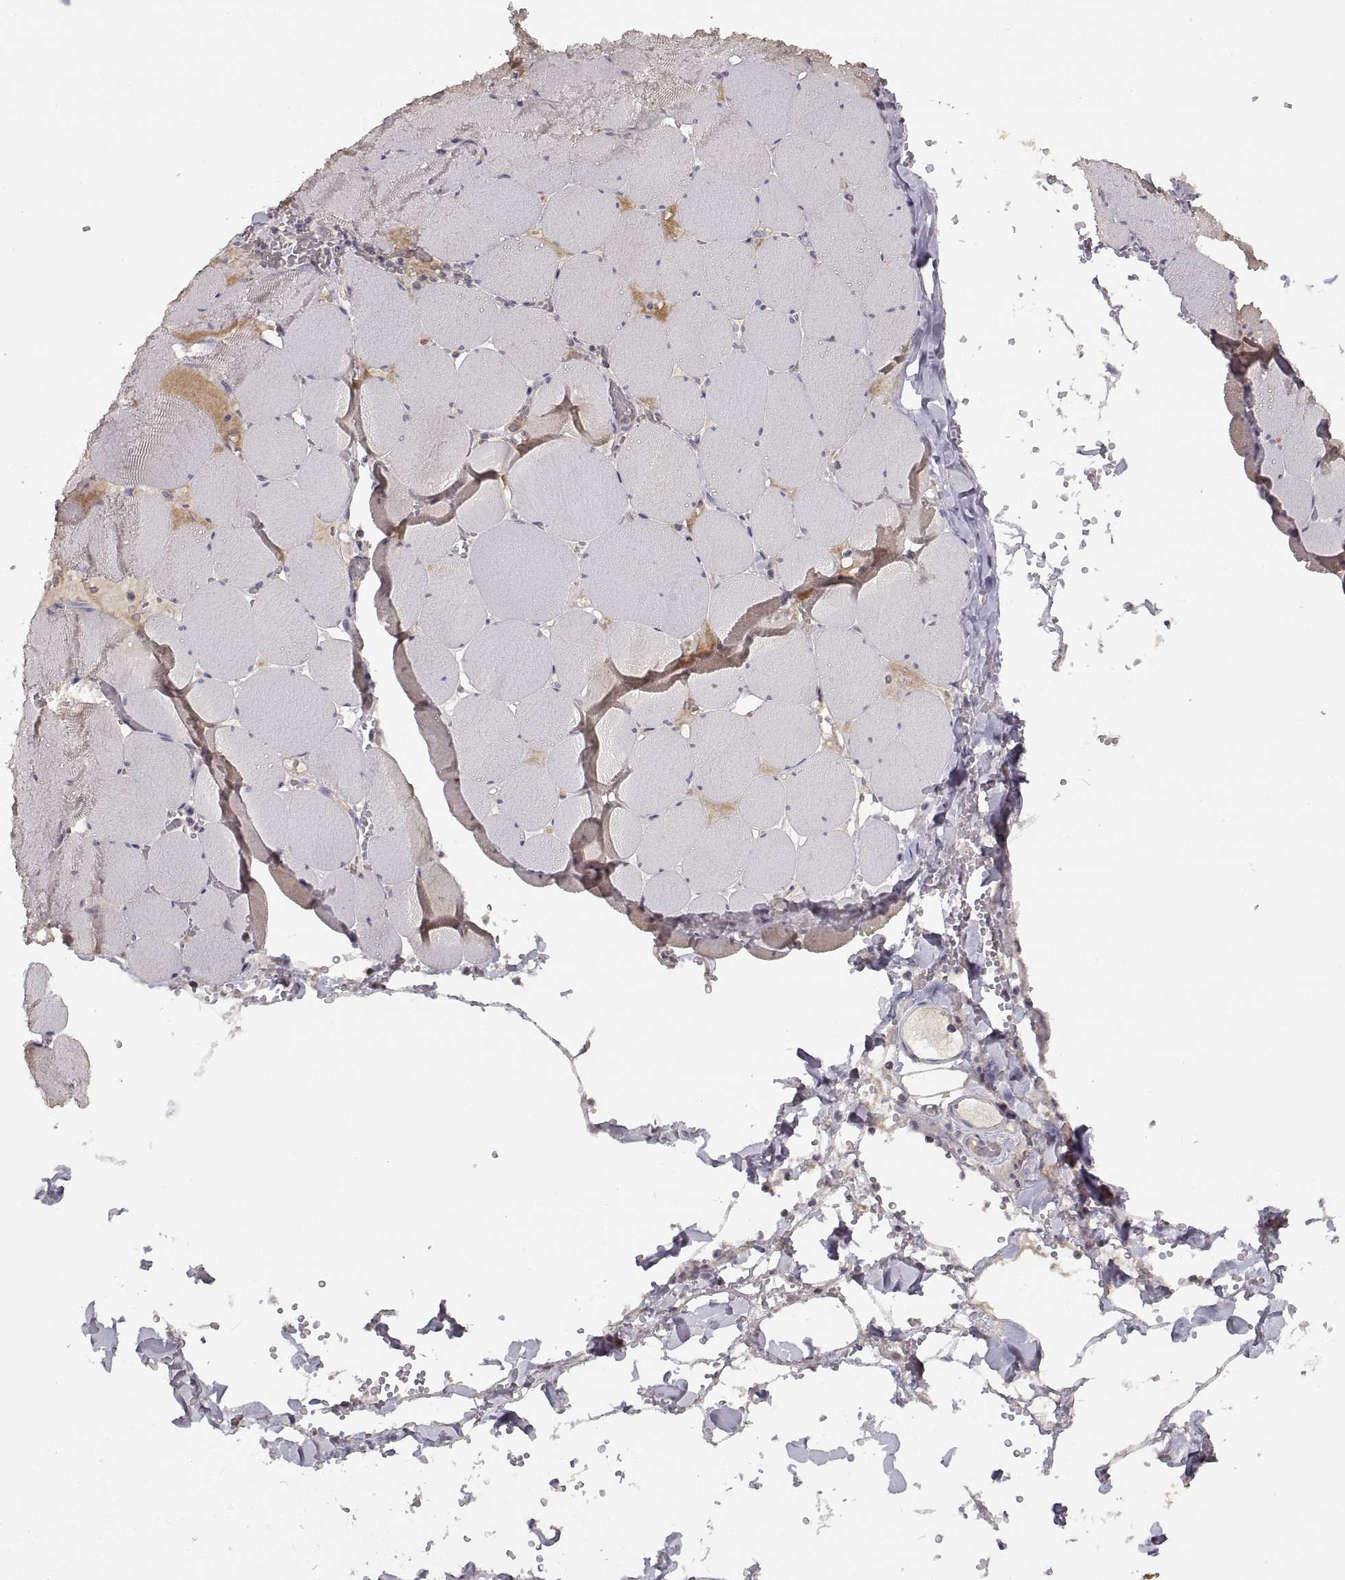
{"staining": {"intensity": "negative", "quantity": "none", "location": "none"}, "tissue": "skeletal muscle", "cell_type": "Myocytes", "image_type": "normal", "snomed": [{"axis": "morphology", "description": "Normal tissue, NOS"}, {"axis": "morphology", "description": "Malignant melanoma, Metastatic site"}, {"axis": "topography", "description": "Skeletal muscle"}], "caption": "A high-resolution photomicrograph shows immunohistochemistry (IHC) staining of benign skeletal muscle, which shows no significant staining in myocytes. Nuclei are stained in blue.", "gene": "NMNAT2", "patient": {"sex": "male", "age": 50}}